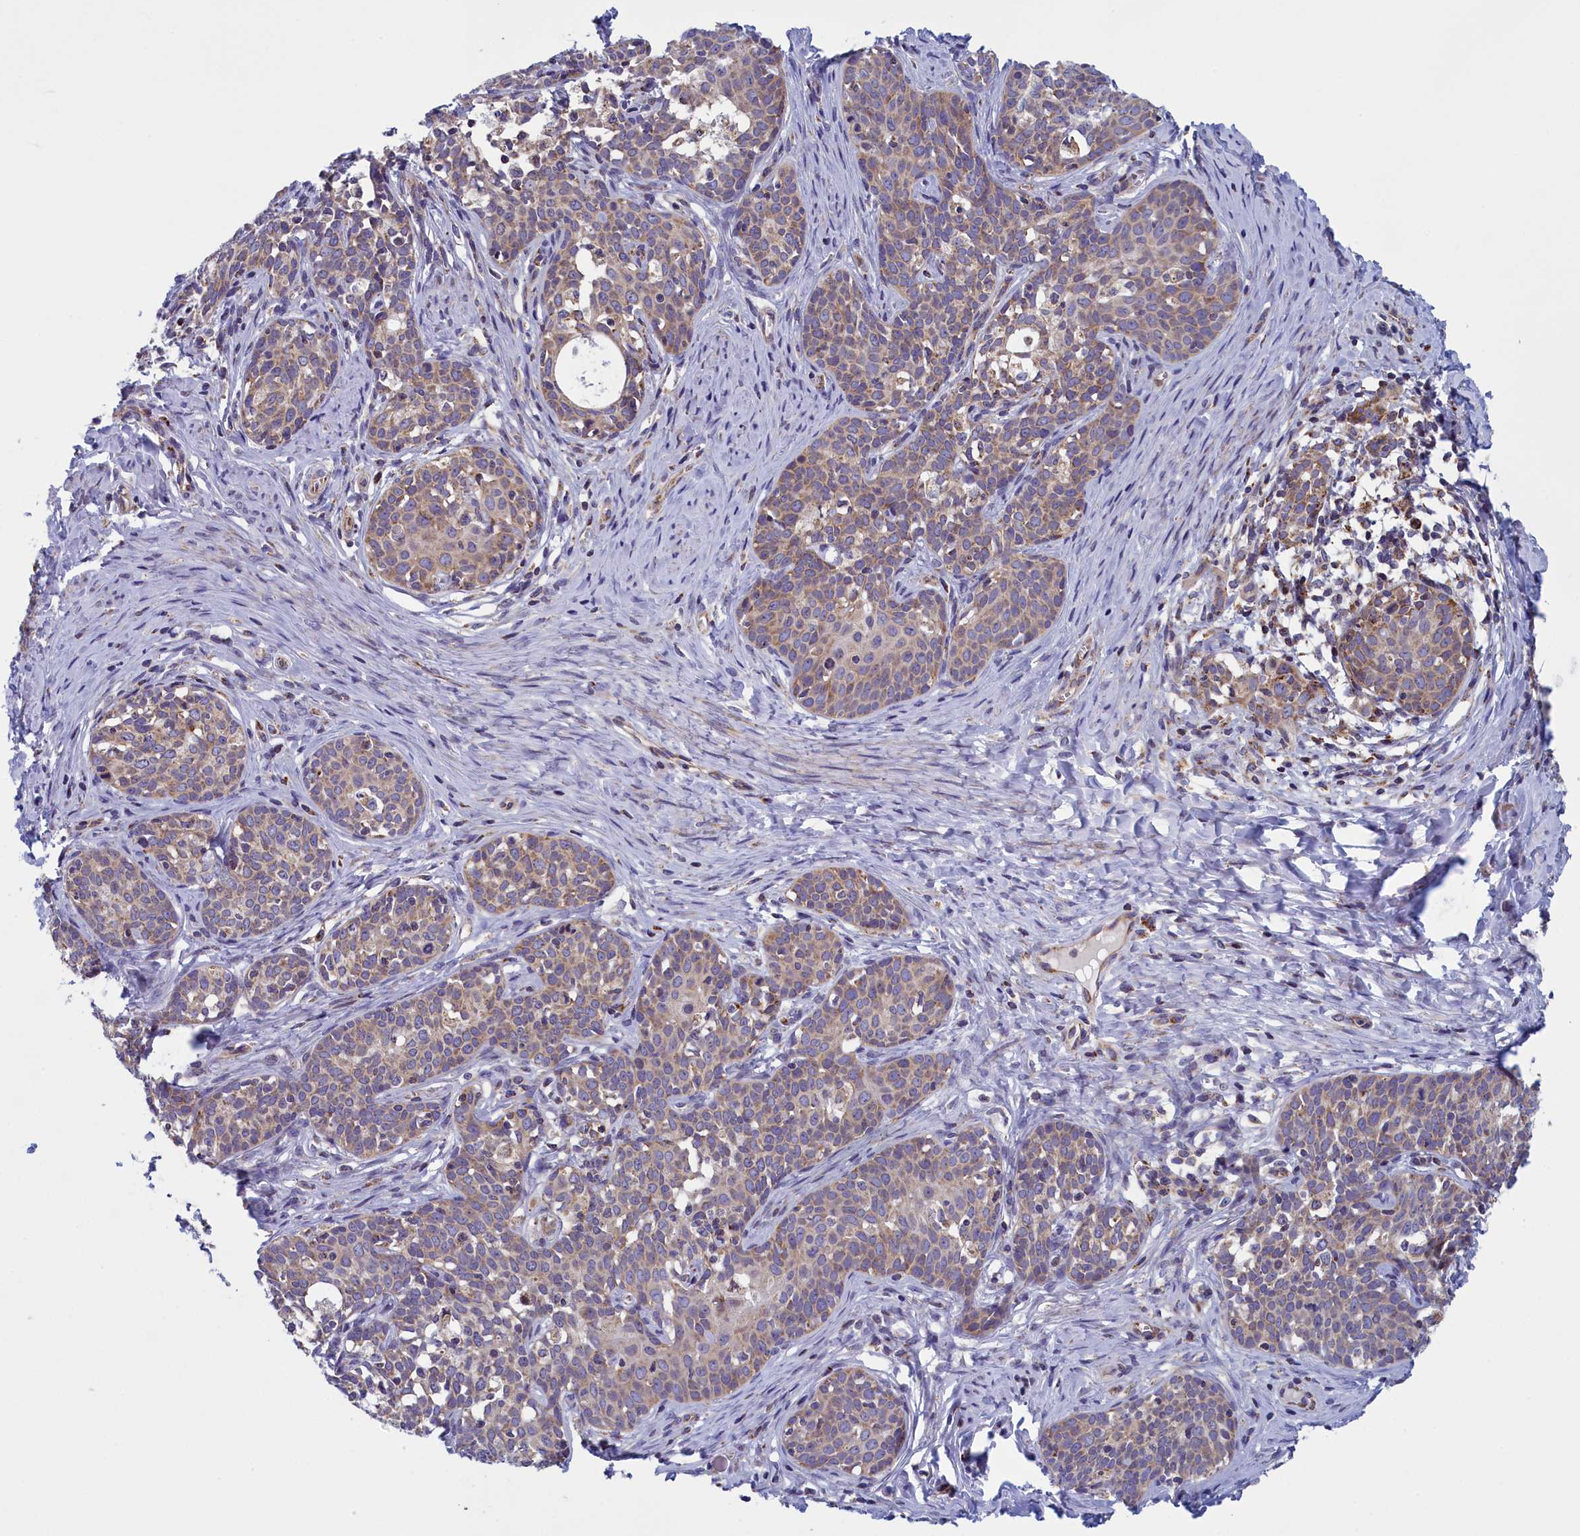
{"staining": {"intensity": "weak", "quantity": "<25%", "location": "cytoplasmic/membranous"}, "tissue": "cervical cancer", "cell_type": "Tumor cells", "image_type": "cancer", "snomed": [{"axis": "morphology", "description": "Squamous cell carcinoma, NOS"}, {"axis": "topography", "description": "Cervix"}], "caption": "IHC image of neoplastic tissue: human cervical squamous cell carcinoma stained with DAB (3,3'-diaminobenzidine) exhibits no significant protein staining in tumor cells.", "gene": "IFT122", "patient": {"sex": "female", "age": 52}}